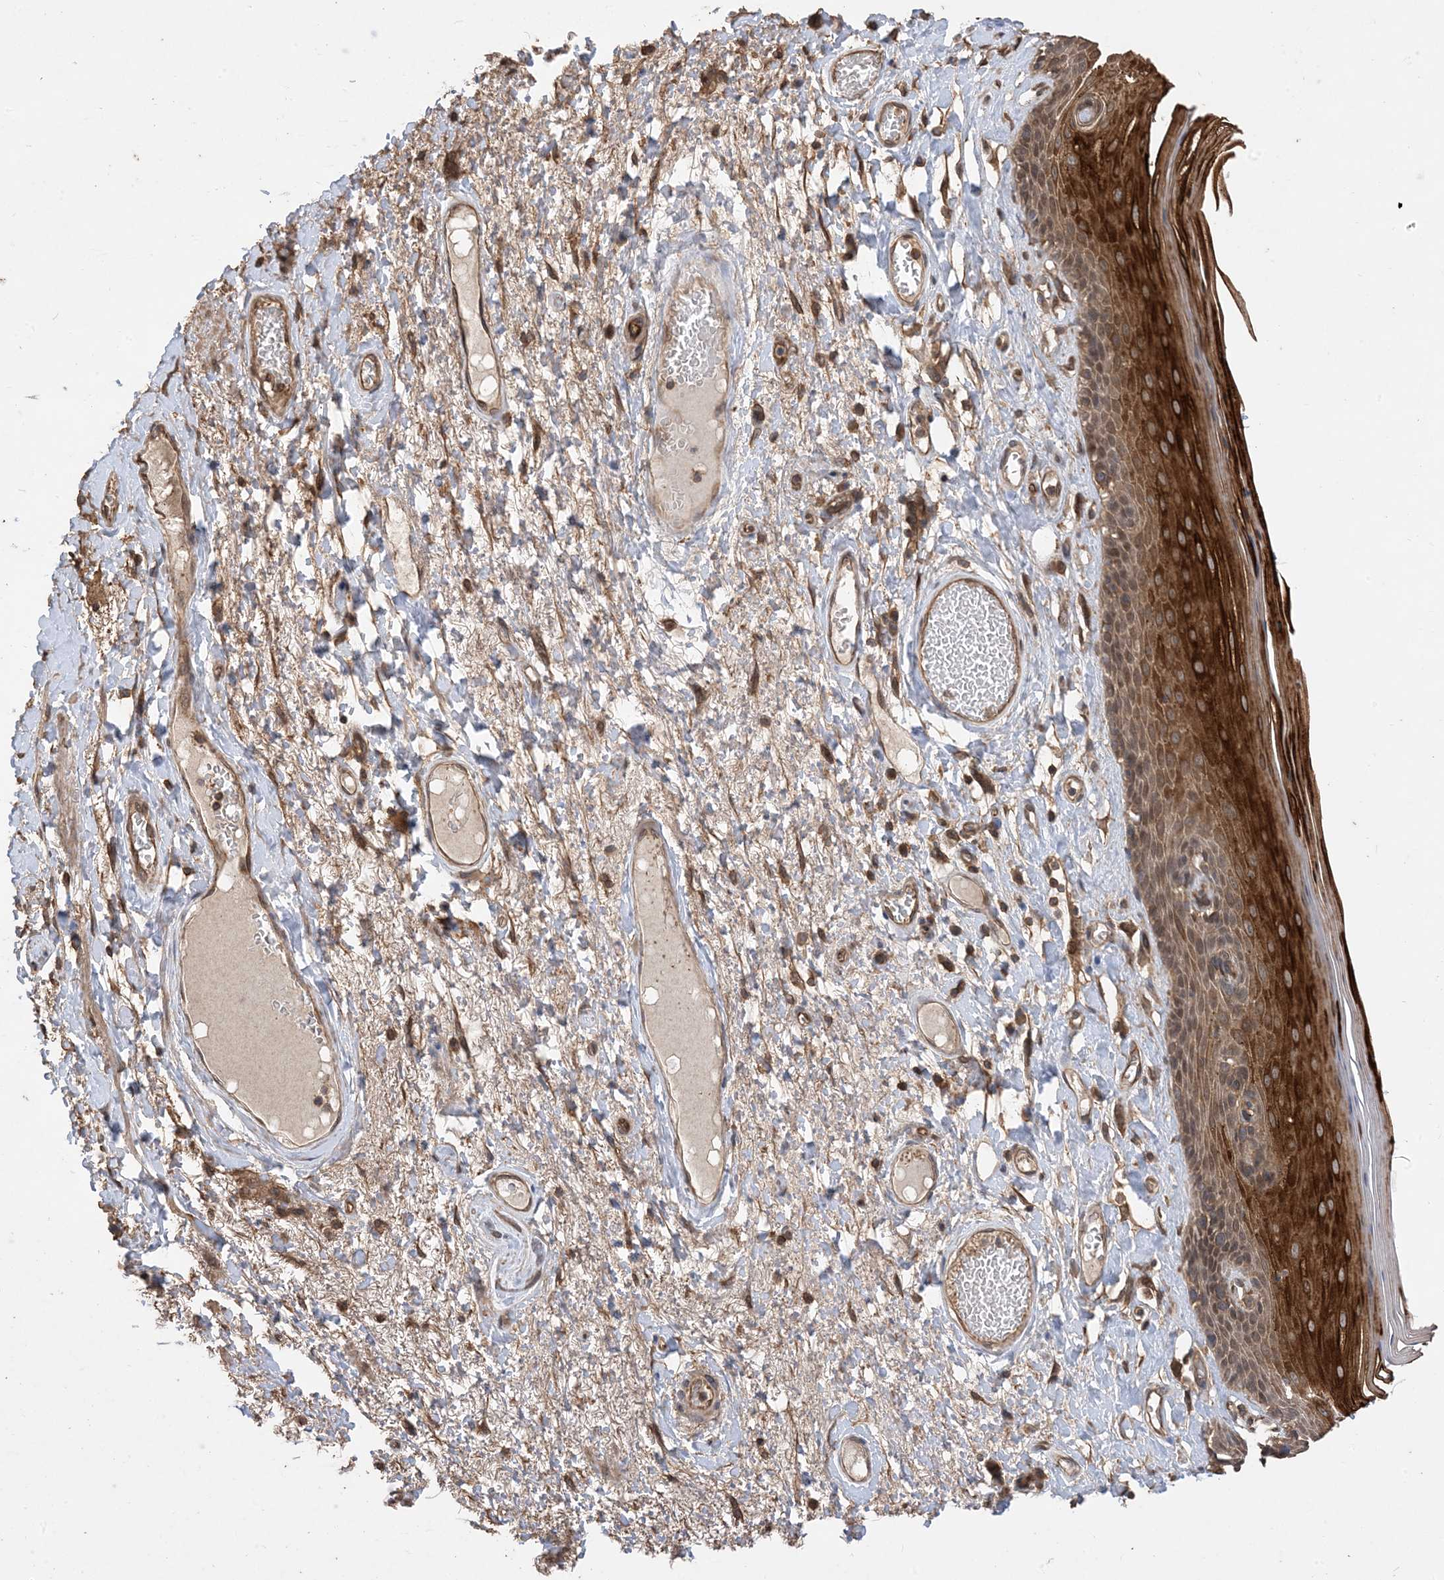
{"staining": {"intensity": "strong", "quantity": ">75%", "location": "cytoplasmic/membranous,nuclear"}, "tissue": "skin", "cell_type": "Epidermal cells", "image_type": "normal", "snomed": [{"axis": "morphology", "description": "Normal tissue, NOS"}, {"axis": "topography", "description": "Anal"}], "caption": "The immunohistochemical stain highlights strong cytoplasmic/membranous,nuclear staining in epidermal cells of benign skin.", "gene": "ZKSCAN5", "patient": {"sex": "male", "age": 69}}